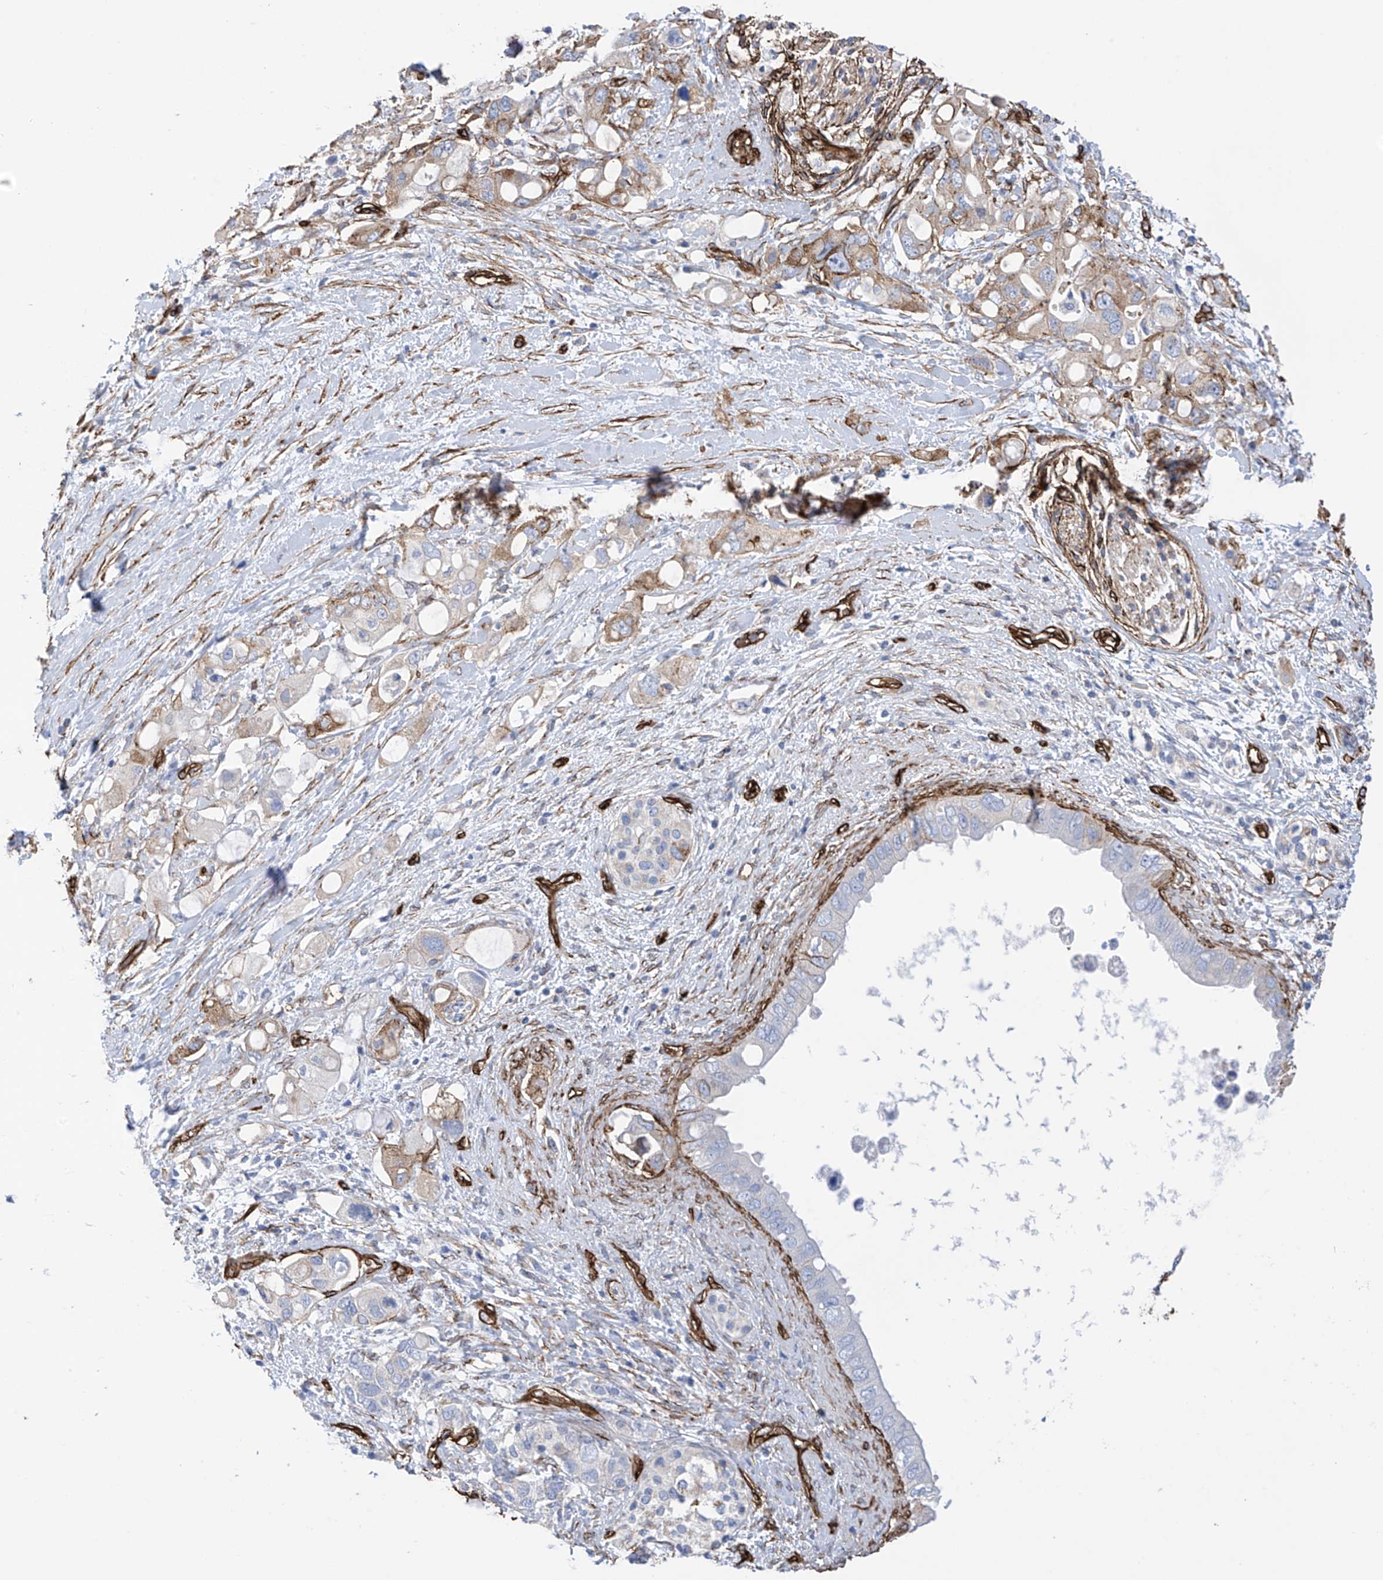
{"staining": {"intensity": "weak", "quantity": "<25%", "location": "cytoplasmic/membranous"}, "tissue": "pancreatic cancer", "cell_type": "Tumor cells", "image_type": "cancer", "snomed": [{"axis": "morphology", "description": "Adenocarcinoma, NOS"}, {"axis": "topography", "description": "Pancreas"}], "caption": "Histopathology image shows no protein staining in tumor cells of pancreatic cancer (adenocarcinoma) tissue.", "gene": "UBTD1", "patient": {"sex": "female", "age": 56}}